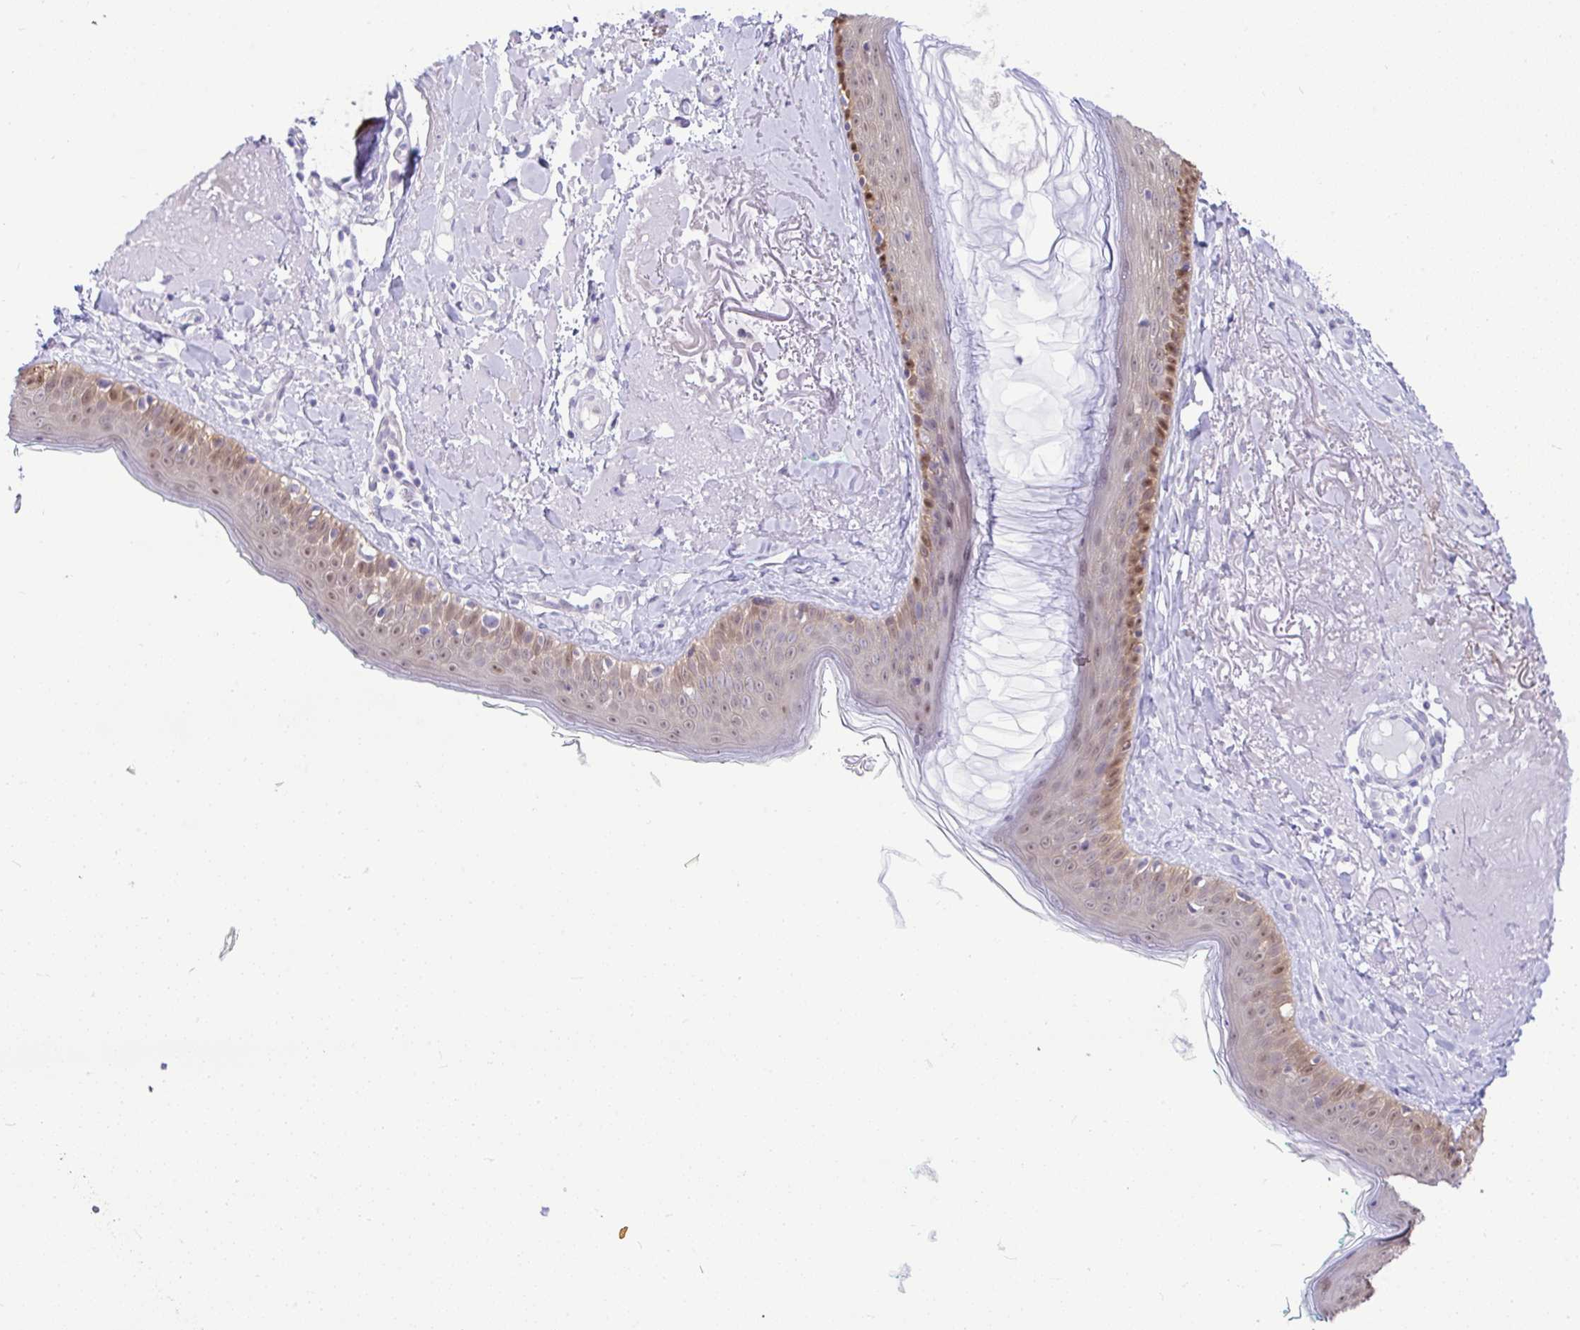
{"staining": {"intensity": "negative", "quantity": "none", "location": "none"}, "tissue": "skin", "cell_type": "Fibroblasts", "image_type": "normal", "snomed": [{"axis": "morphology", "description": "Normal tissue, NOS"}, {"axis": "topography", "description": "Skin"}], "caption": "This histopathology image is of normal skin stained with immunohistochemistry (IHC) to label a protein in brown with the nuclei are counter-stained blue. There is no staining in fibroblasts.", "gene": "ZNF485", "patient": {"sex": "male", "age": 73}}